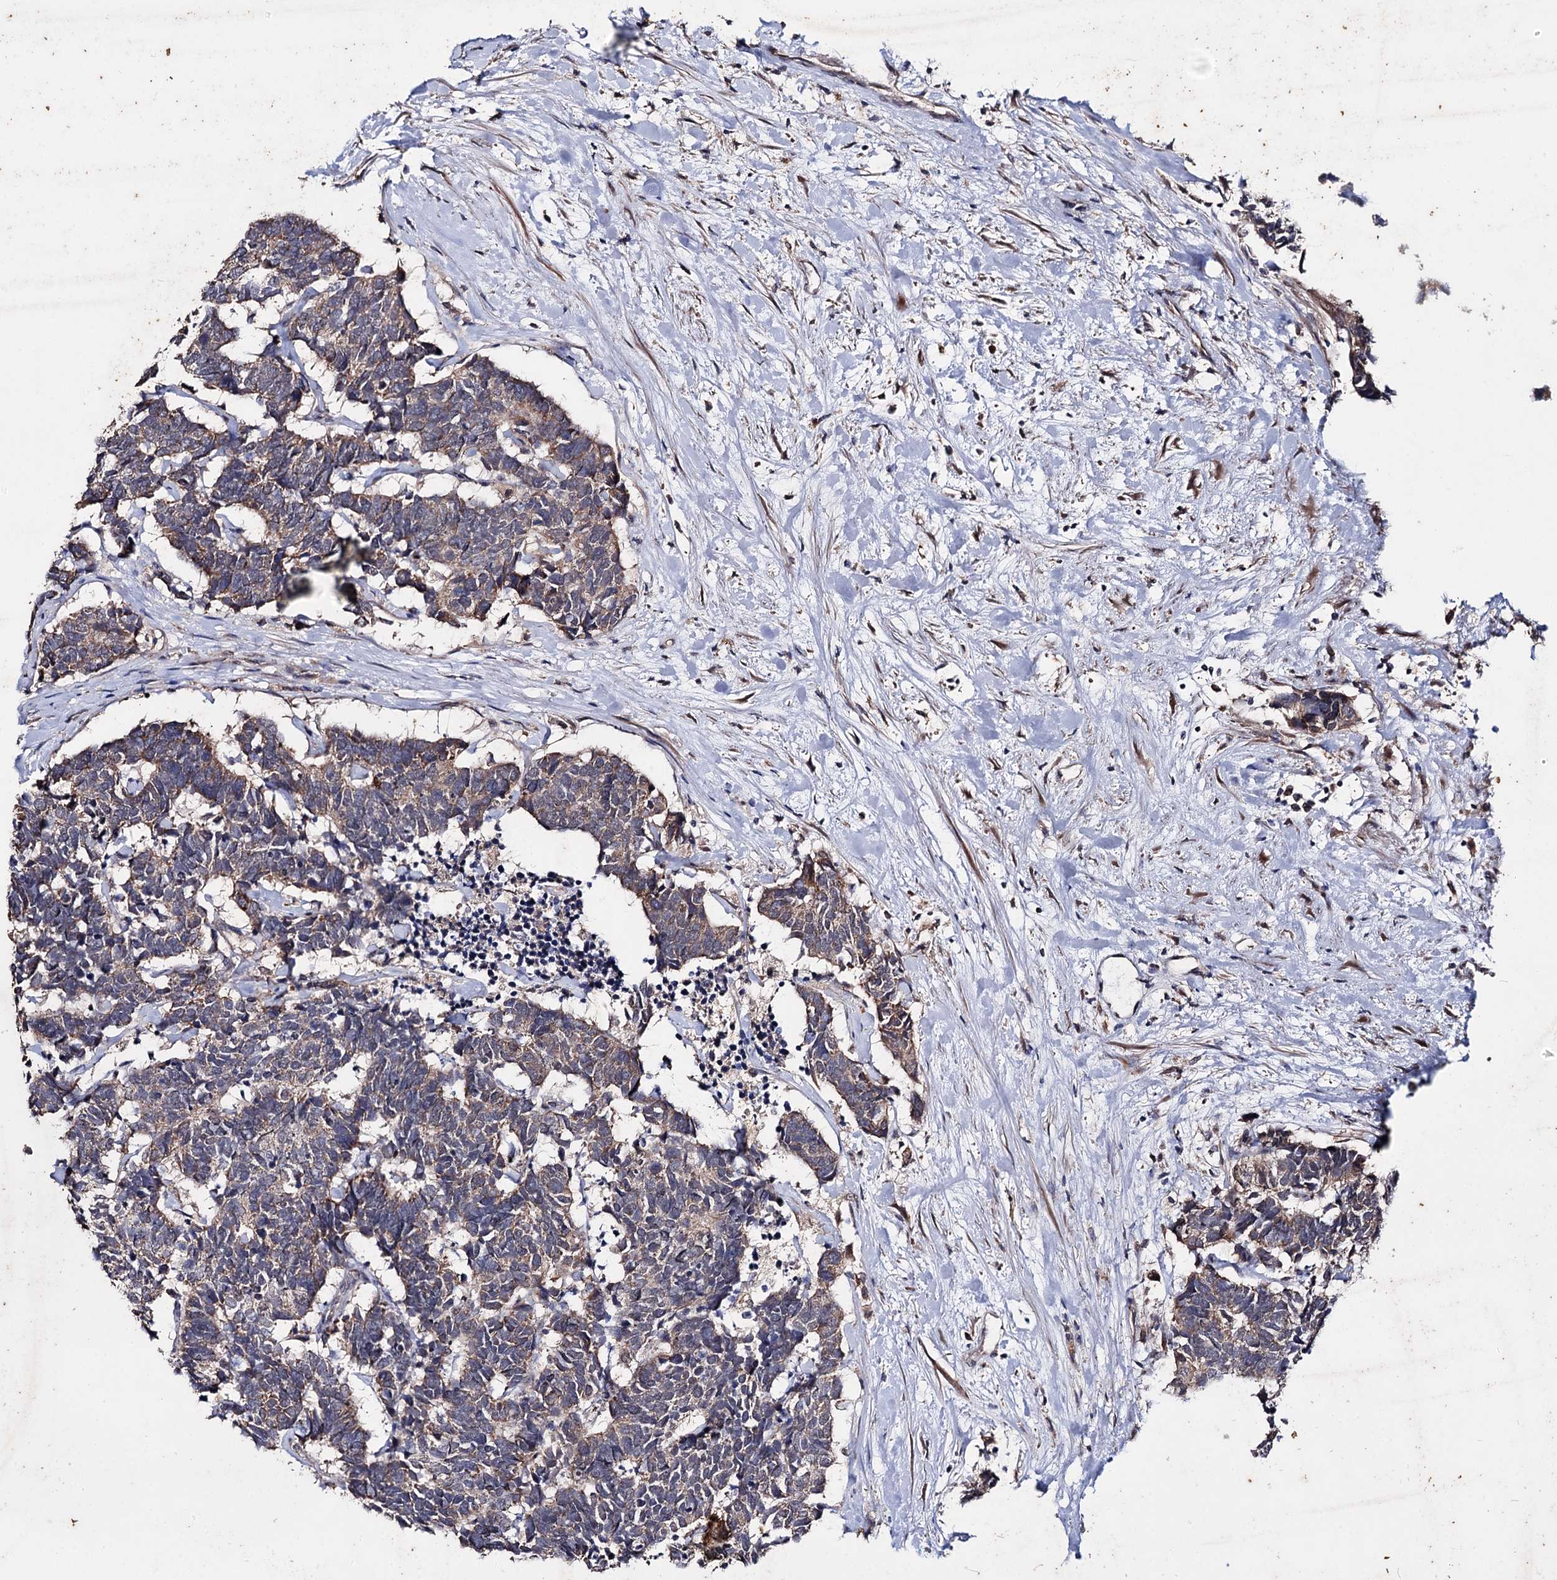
{"staining": {"intensity": "moderate", "quantity": "25%-75%", "location": "cytoplasmic/membranous"}, "tissue": "carcinoid", "cell_type": "Tumor cells", "image_type": "cancer", "snomed": [{"axis": "morphology", "description": "Carcinoma, NOS"}, {"axis": "morphology", "description": "Carcinoid, malignant, NOS"}, {"axis": "topography", "description": "Urinary bladder"}], "caption": "Immunohistochemical staining of human carcinoma reveals moderate cytoplasmic/membranous protein expression in about 25%-75% of tumor cells.", "gene": "CLPB", "patient": {"sex": "male", "age": 57}}